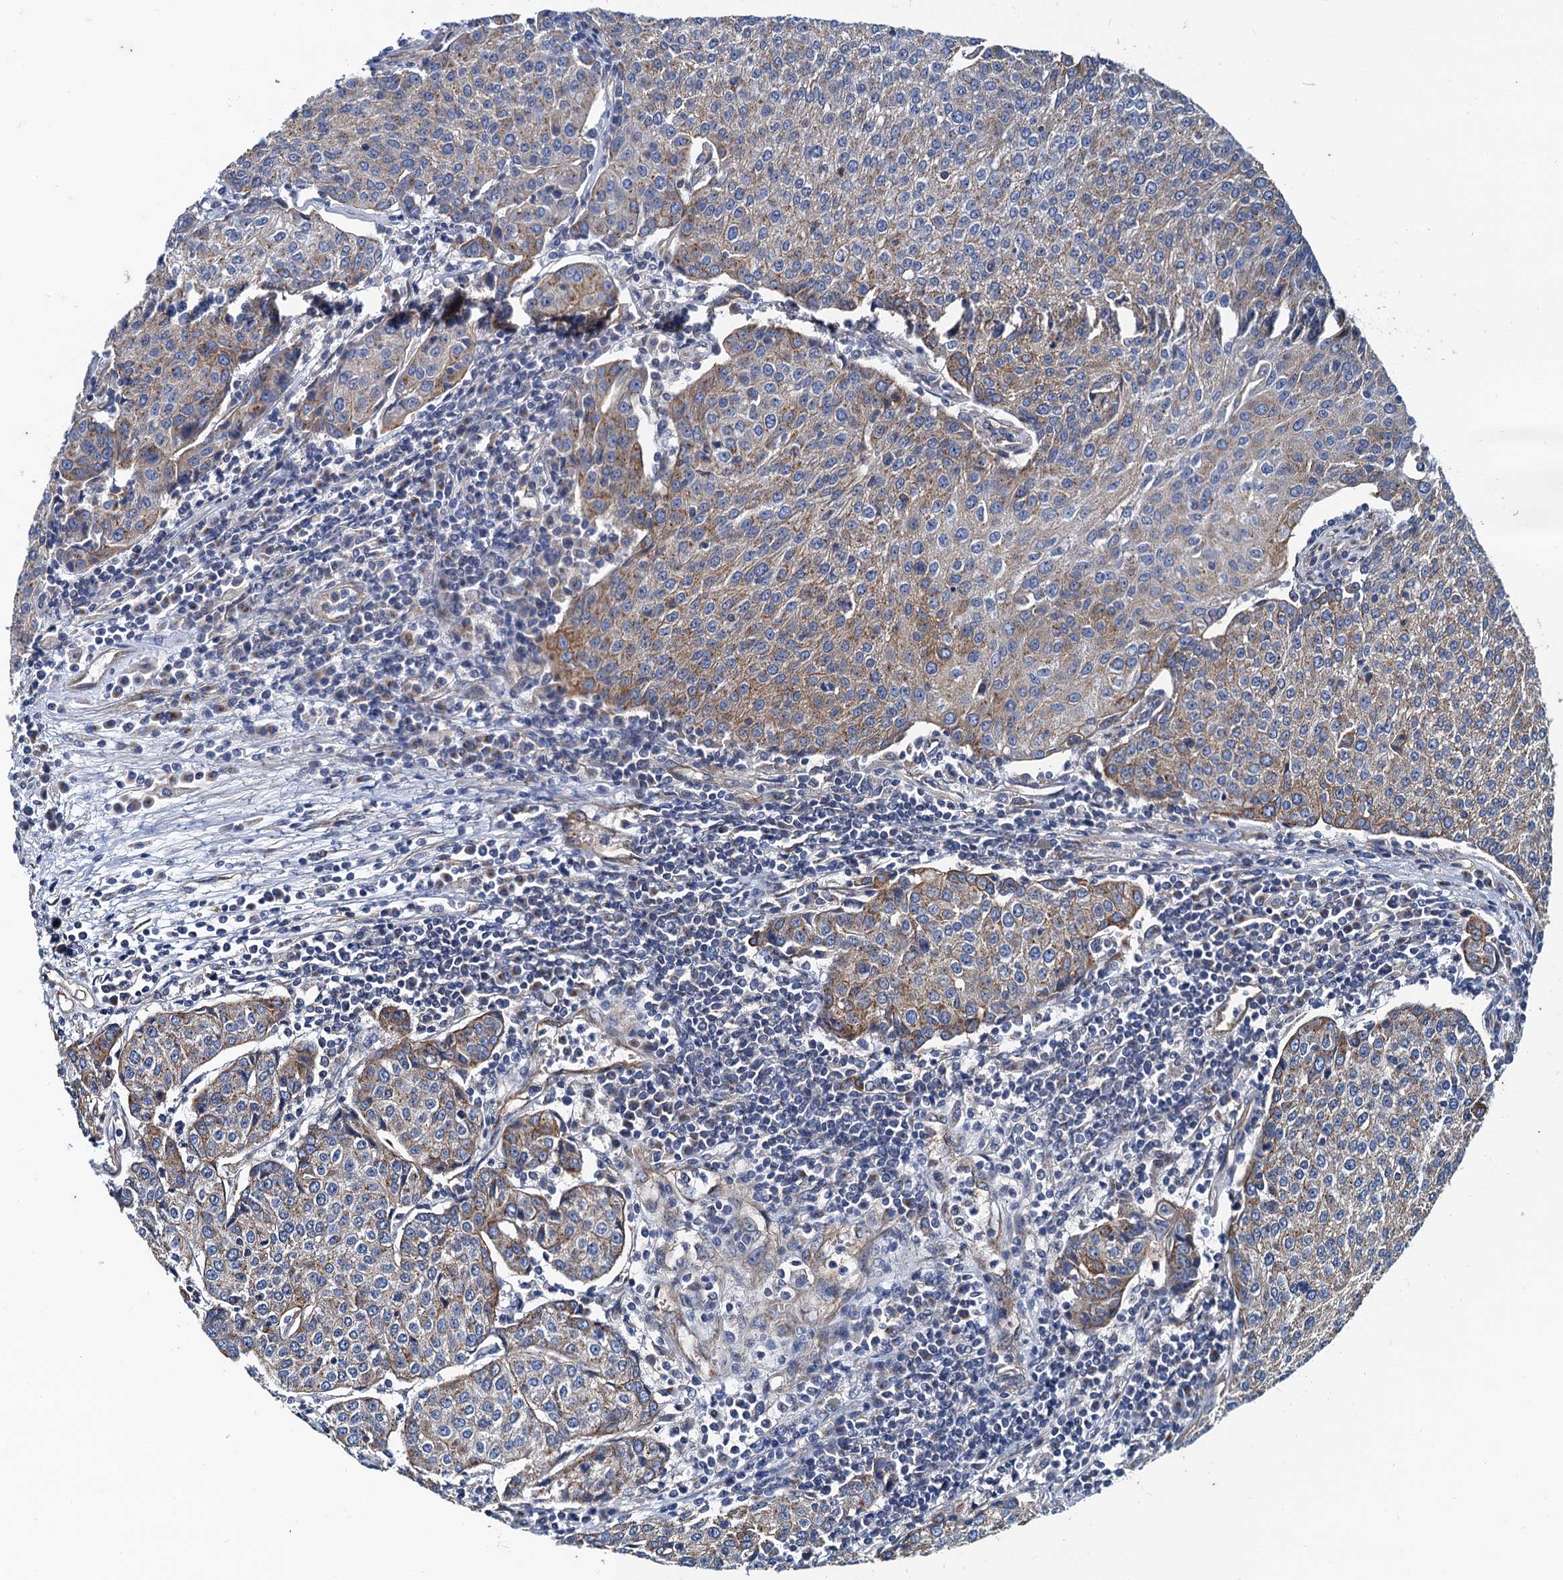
{"staining": {"intensity": "weak", "quantity": "25%-75%", "location": "cytoplasmic/membranous"}, "tissue": "urothelial cancer", "cell_type": "Tumor cells", "image_type": "cancer", "snomed": [{"axis": "morphology", "description": "Urothelial carcinoma, High grade"}, {"axis": "topography", "description": "Urinary bladder"}], "caption": "A histopathology image showing weak cytoplasmic/membranous expression in approximately 25%-75% of tumor cells in high-grade urothelial carcinoma, as visualized by brown immunohistochemical staining.", "gene": "NGRN", "patient": {"sex": "female", "age": 85}}